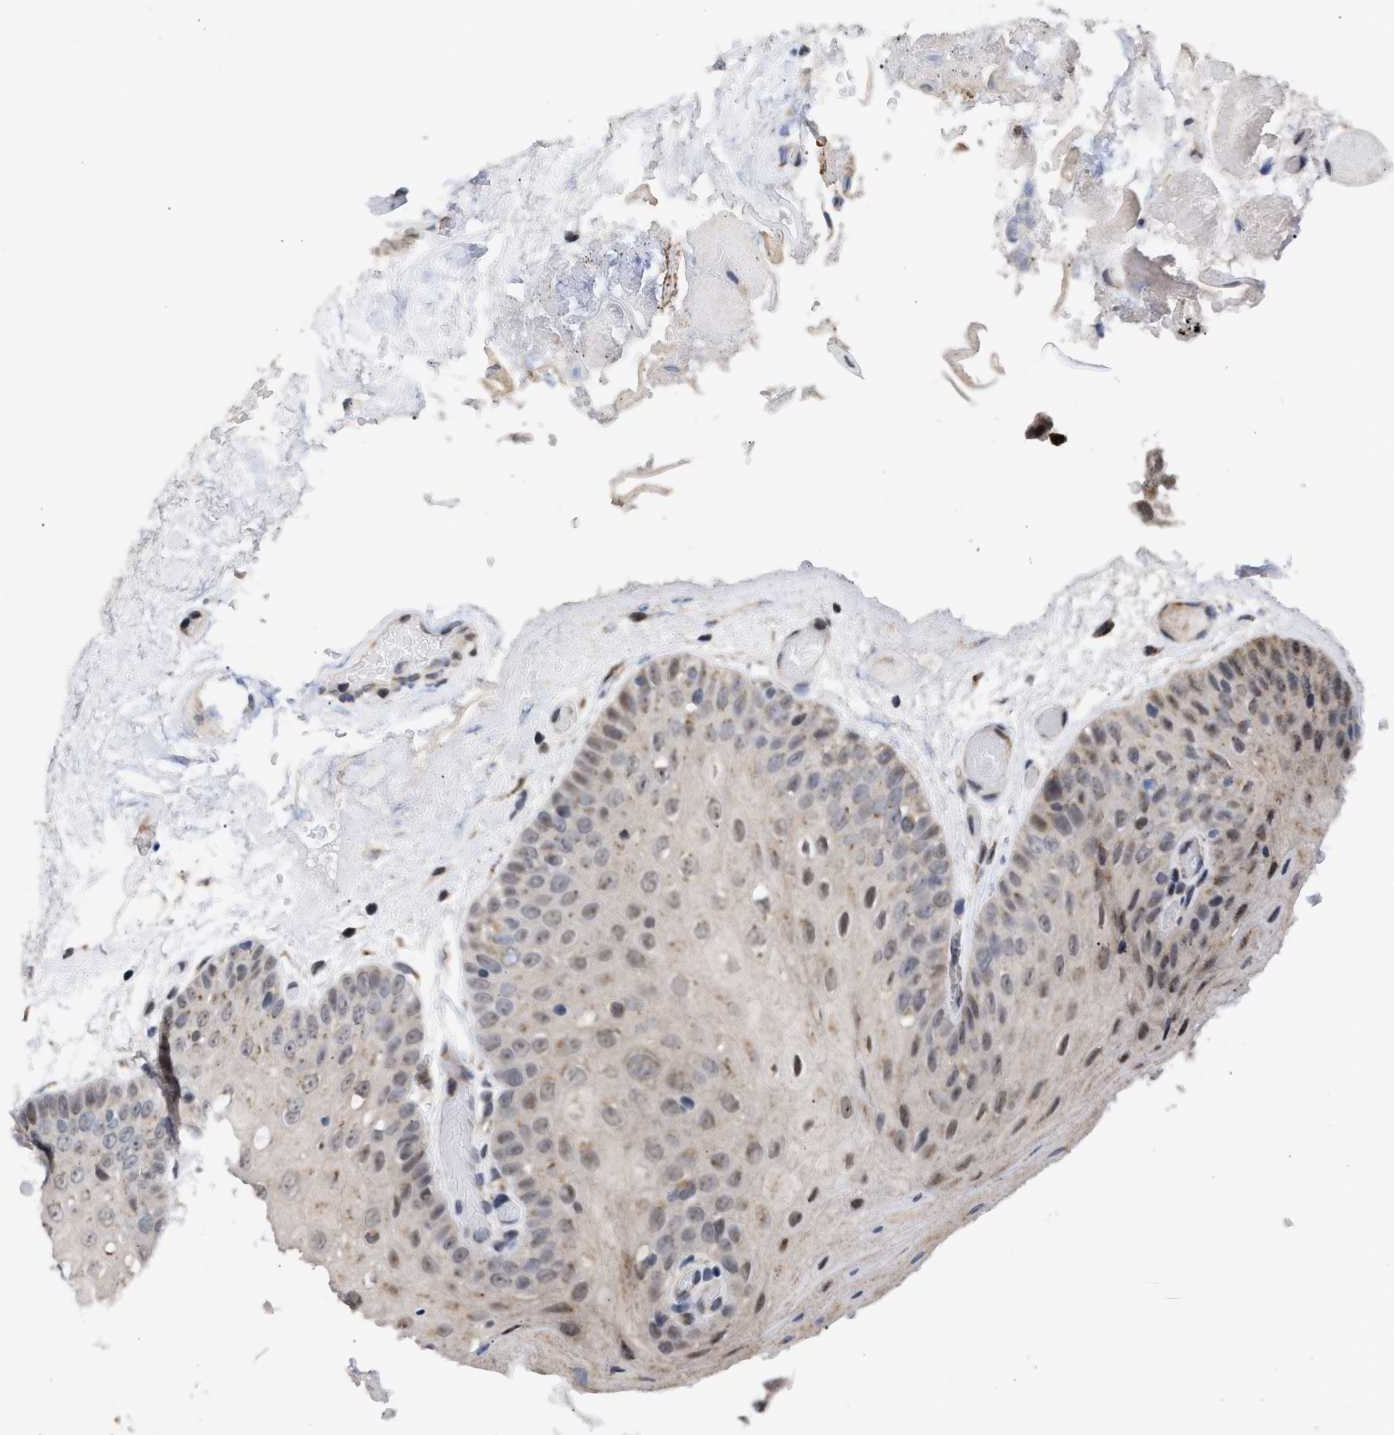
{"staining": {"intensity": "moderate", "quantity": "25%-75%", "location": "cytoplasmic/membranous"}, "tissue": "oral mucosa", "cell_type": "Squamous epithelial cells", "image_type": "normal", "snomed": [{"axis": "morphology", "description": "Normal tissue, NOS"}, {"axis": "morphology", "description": "Squamous cell carcinoma, NOS"}, {"axis": "topography", "description": "Oral tissue"}, {"axis": "topography", "description": "Head-Neck"}], "caption": "Oral mucosa was stained to show a protein in brown. There is medium levels of moderate cytoplasmic/membranous expression in approximately 25%-75% of squamous epithelial cells.", "gene": "MKNK2", "patient": {"sex": "male", "age": 71}}